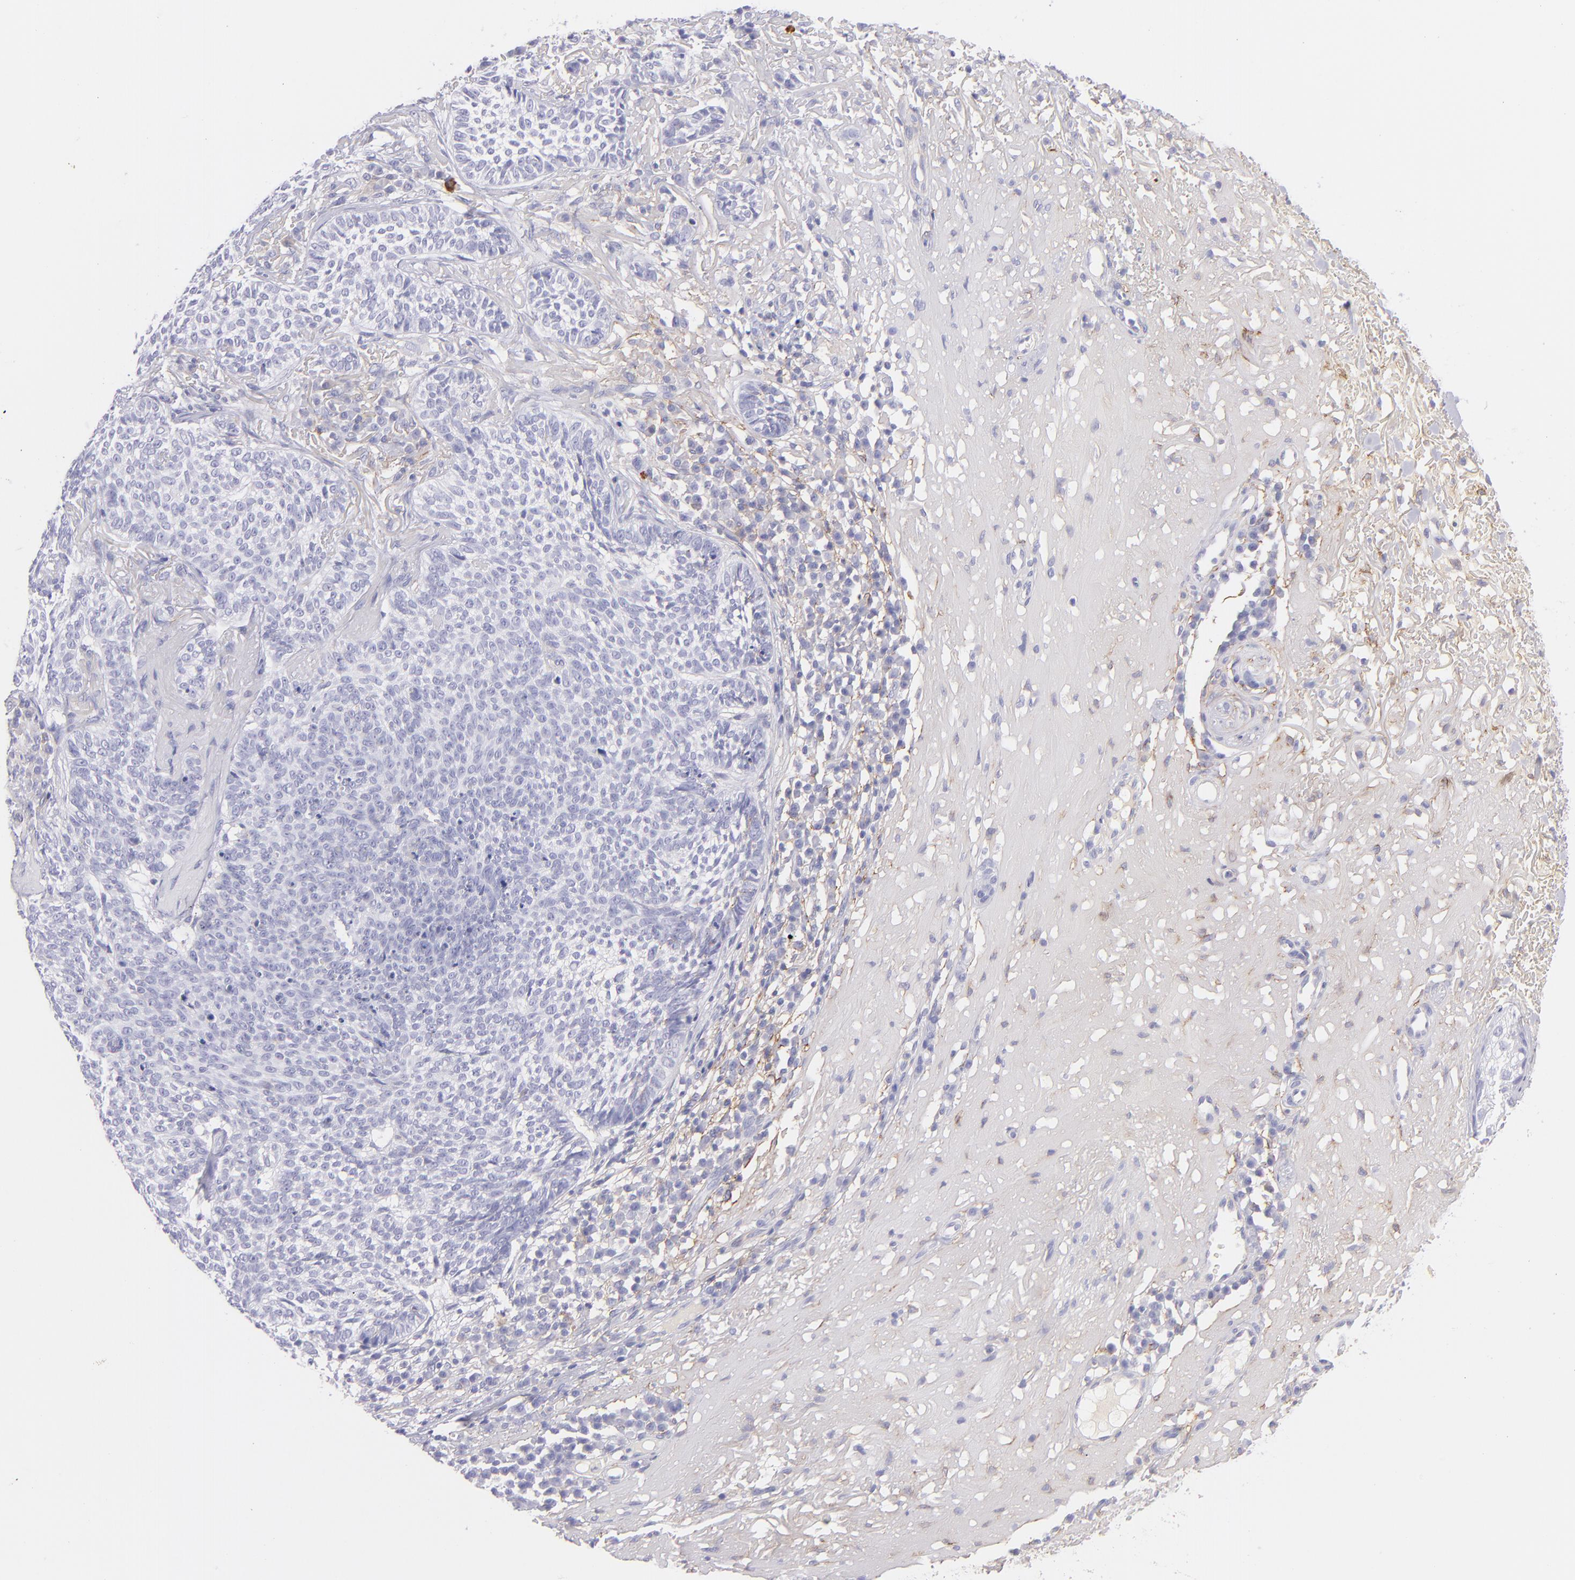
{"staining": {"intensity": "negative", "quantity": "none", "location": "none"}, "tissue": "skin cancer", "cell_type": "Tumor cells", "image_type": "cancer", "snomed": [{"axis": "morphology", "description": "Basal cell carcinoma"}, {"axis": "topography", "description": "Skin"}], "caption": "Immunohistochemical staining of human skin basal cell carcinoma reveals no significant expression in tumor cells.", "gene": "CD81", "patient": {"sex": "female", "age": 89}}